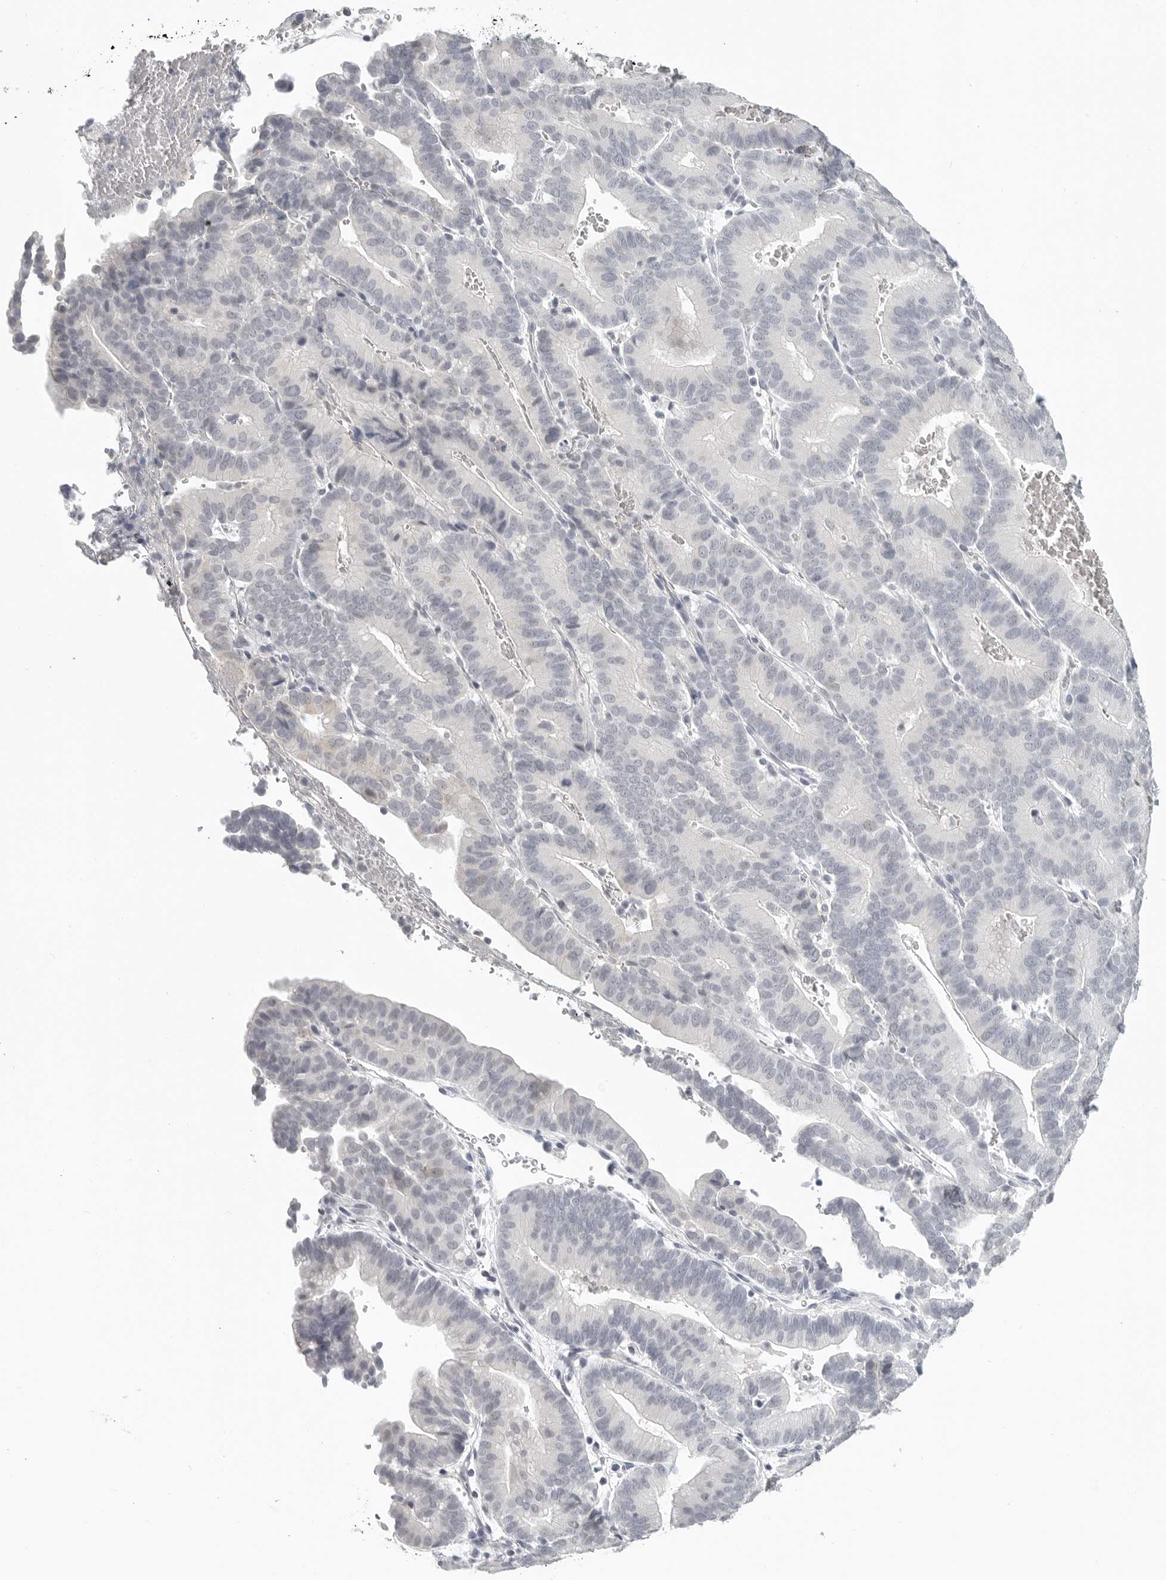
{"staining": {"intensity": "negative", "quantity": "none", "location": "none"}, "tissue": "liver cancer", "cell_type": "Tumor cells", "image_type": "cancer", "snomed": [{"axis": "morphology", "description": "Cholangiocarcinoma"}, {"axis": "topography", "description": "Liver"}], "caption": "Immunohistochemical staining of human cholangiocarcinoma (liver) exhibits no significant positivity in tumor cells. Brightfield microscopy of immunohistochemistry stained with DAB (brown) and hematoxylin (blue), captured at high magnification.", "gene": "BPIFA1", "patient": {"sex": "female", "age": 75}}